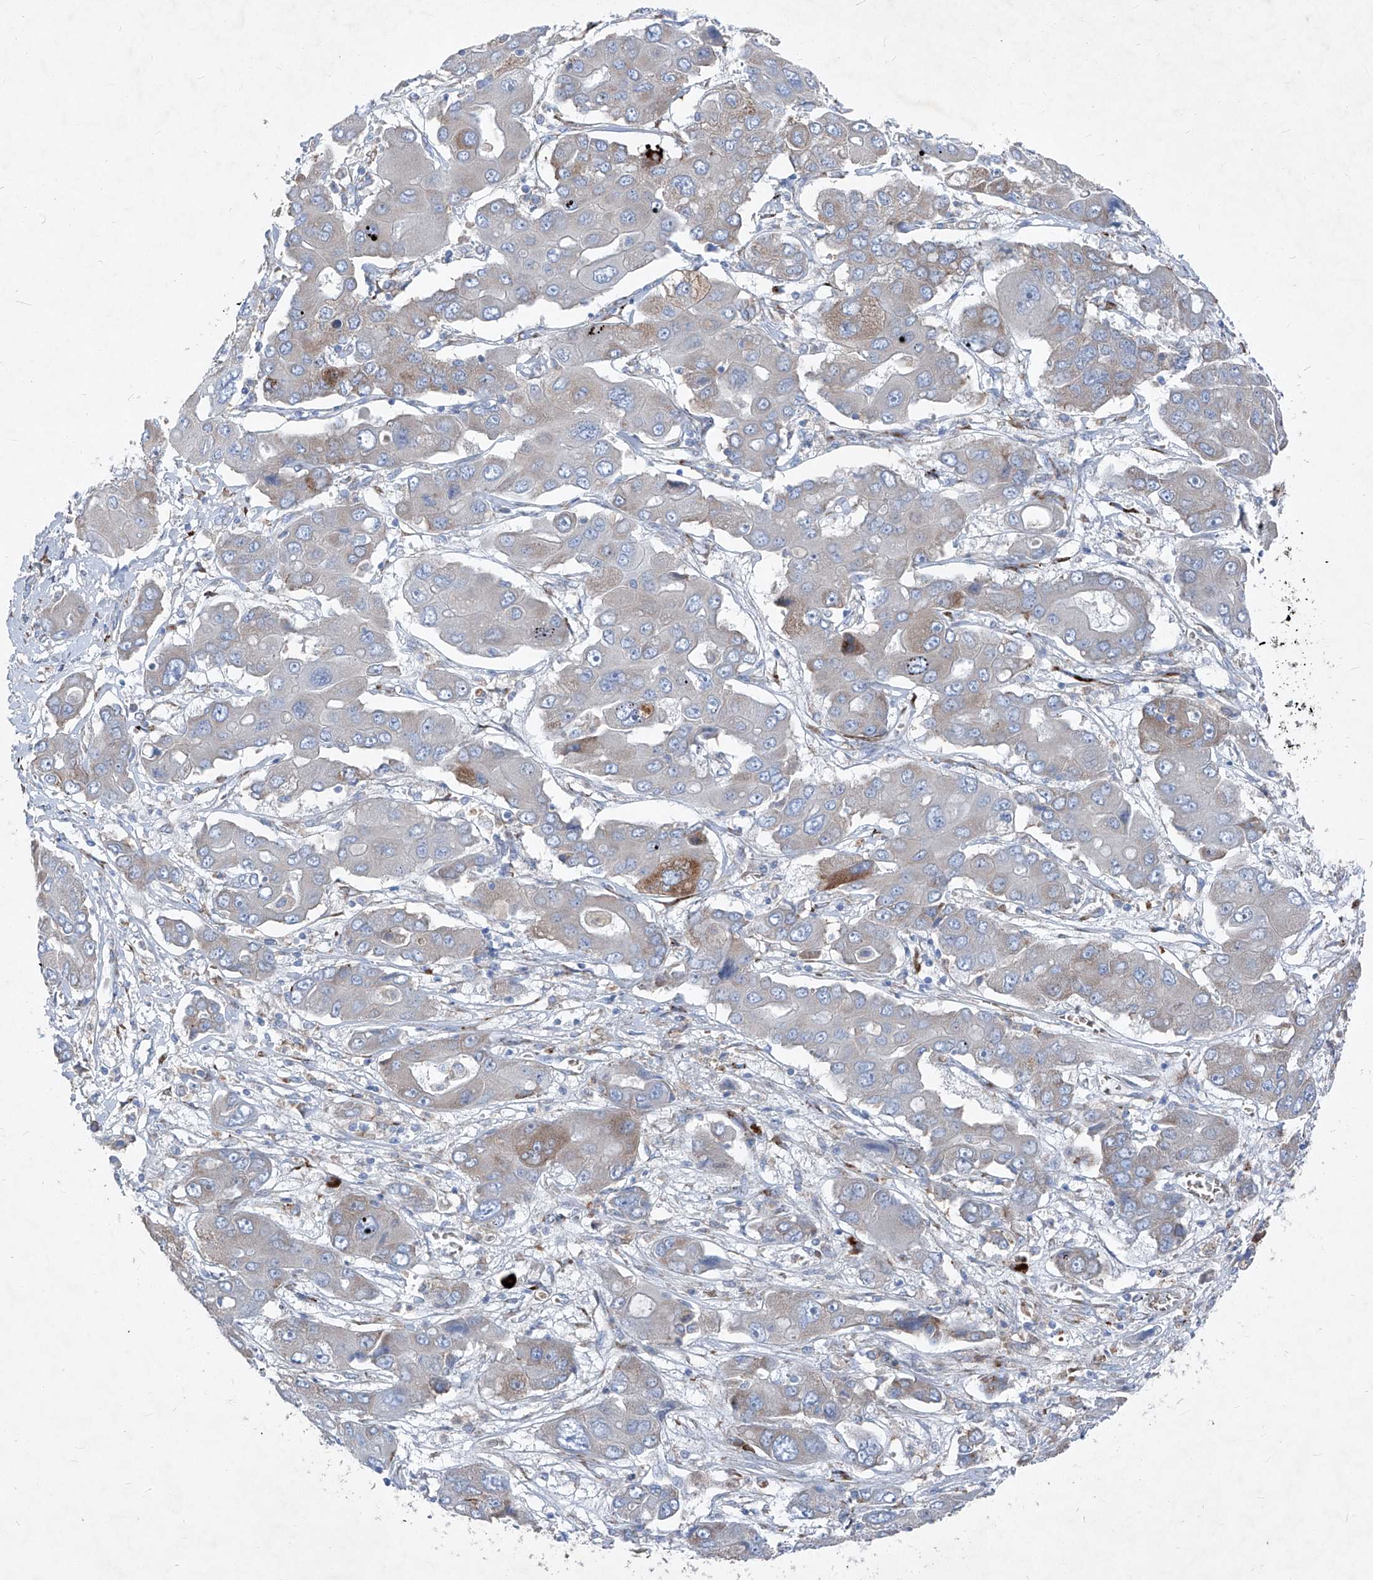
{"staining": {"intensity": "moderate", "quantity": "<25%", "location": "cytoplasmic/membranous"}, "tissue": "liver cancer", "cell_type": "Tumor cells", "image_type": "cancer", "snomed": [{"axis": "morphology", "description": "Cholangiocarcinoma"}, {"axis": "topography", "description": "Liver"}], "caption": "Cholangiocarcinoma (liver) stained with a brown dye displays moderate cytoplasmic/membranous positive staining in approximately <25% of tumor cells.", "gene": "IFI27", "patient": {"sex": "male", "age": 67}}